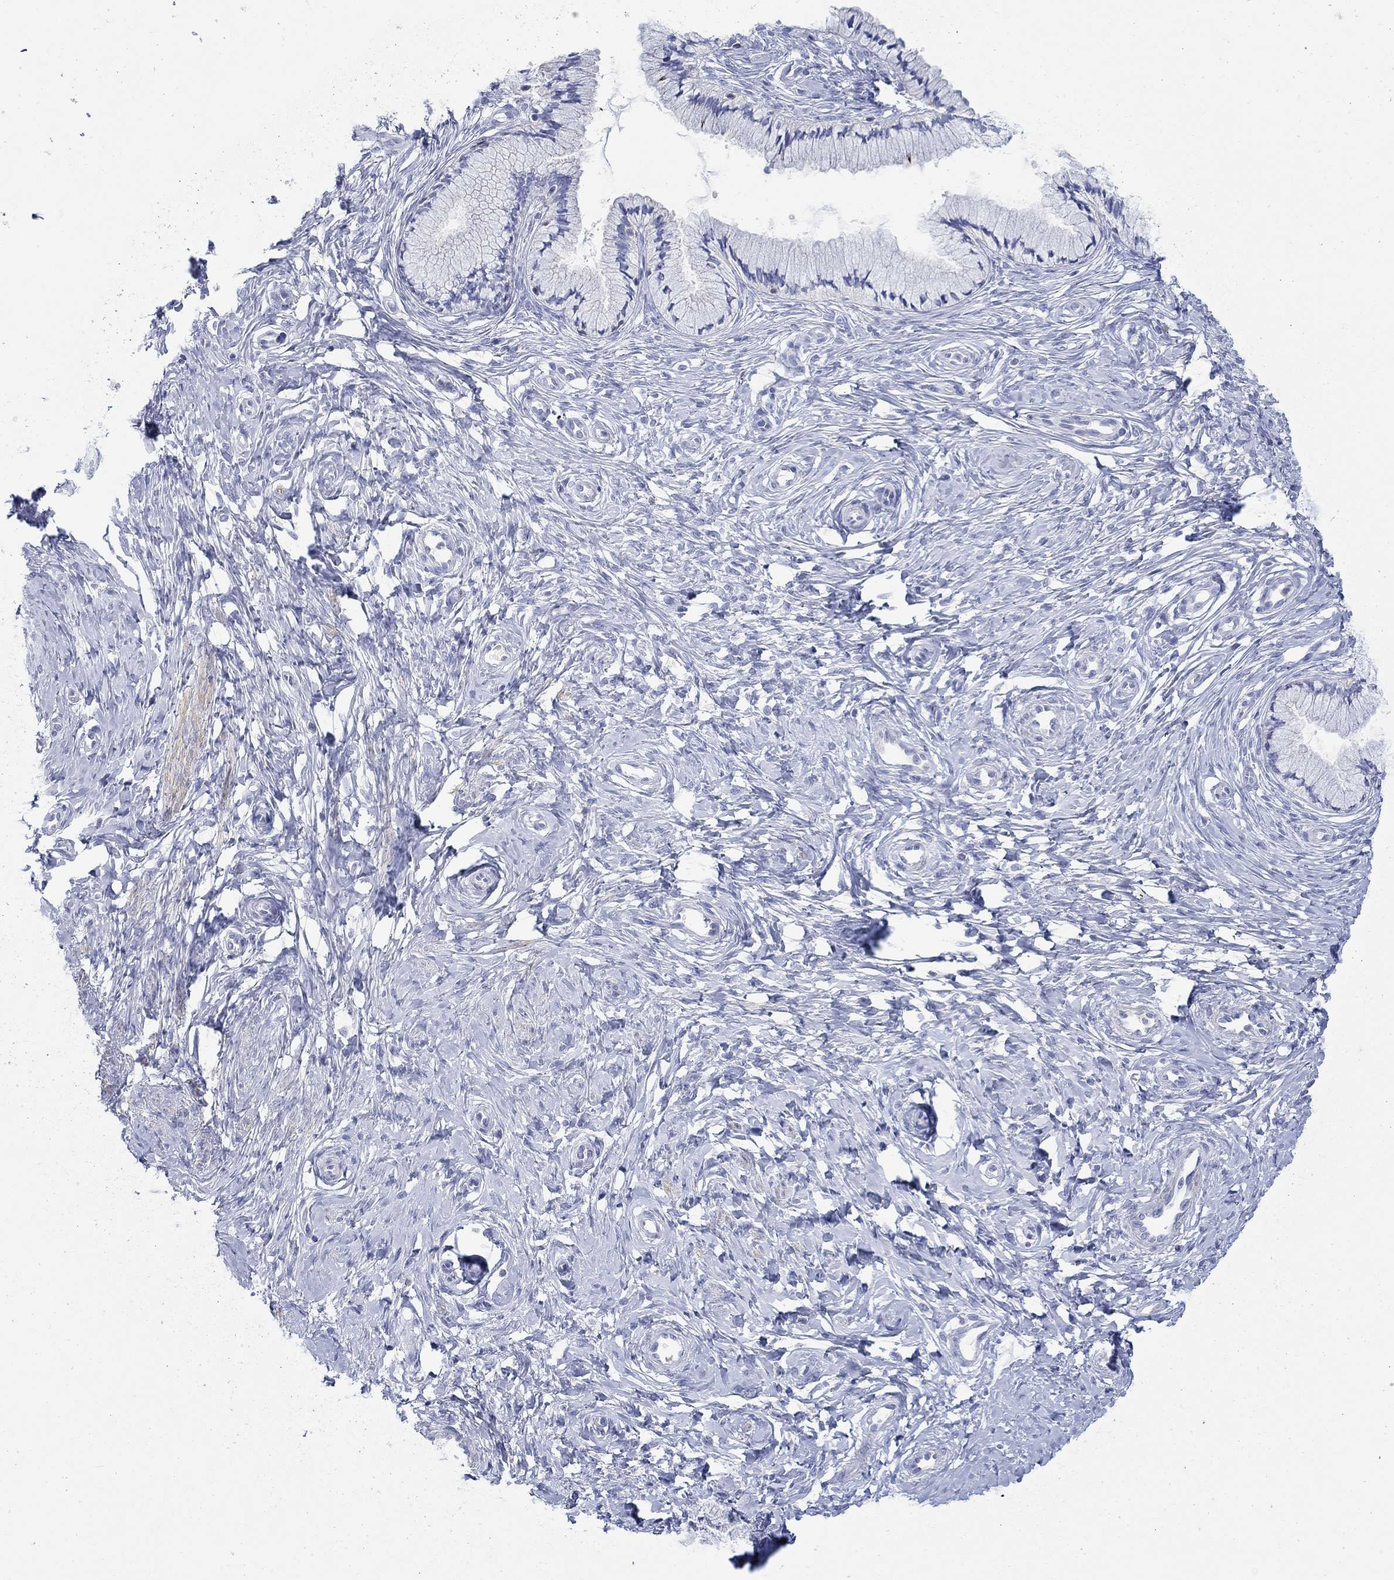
{"staining": {"intensity": "negative", "quantity": "none", "location": "none"}, "tissue": "cervix", "cell_type": "Glandular cells", "image_type": "normal", "snomed": [{"axis": "morphology", "description": "Normal tissue, NOS"}, {"axis": "topography", "description": "Cervix"}], "caption": "Glandular cells show no significant protein staining in unremarkable cervix.", "gene": "PPIL6", "patient": {"sex": "female", "age": 37}}